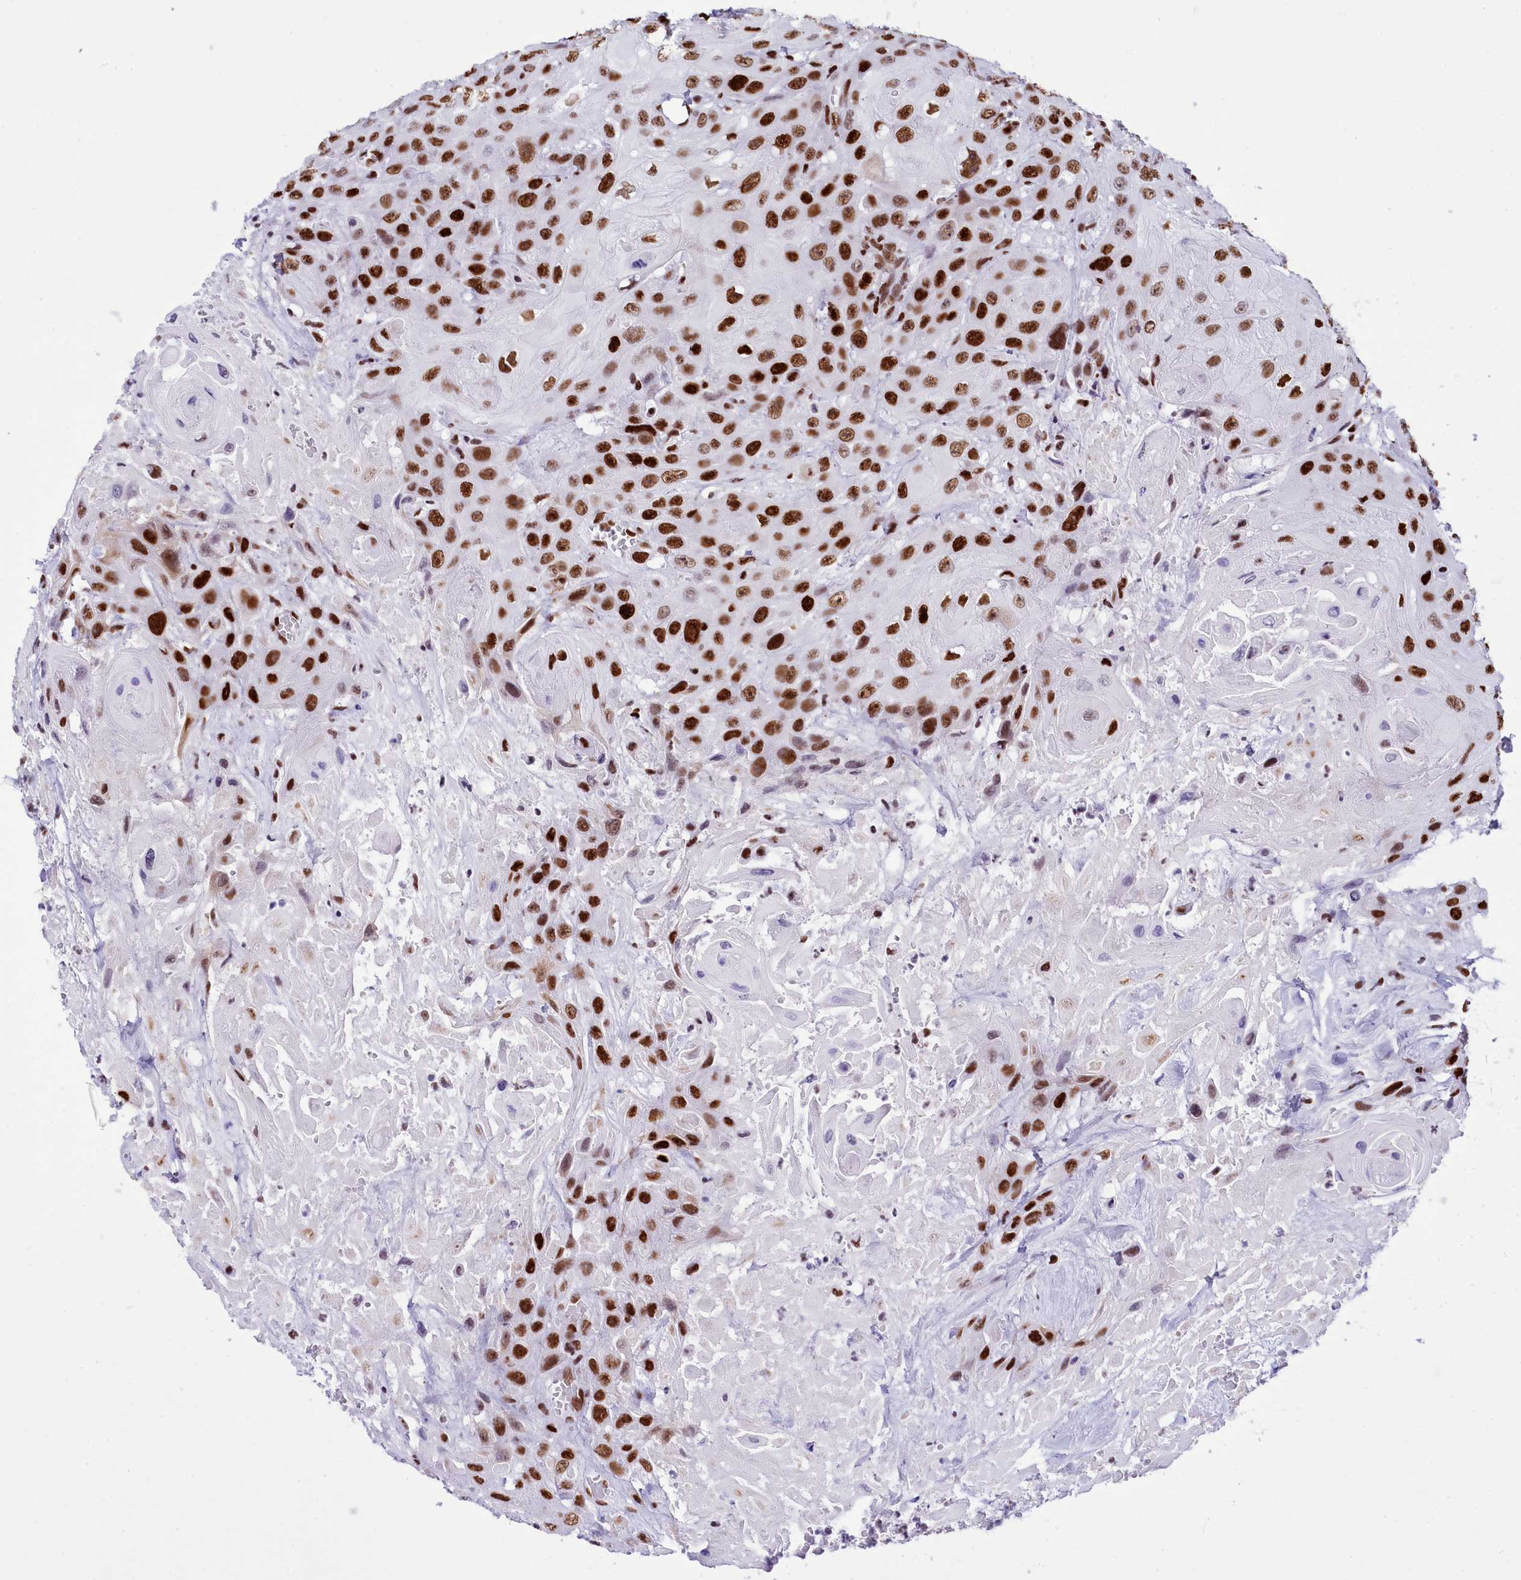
{"staining": {"intensity": "strong", "quantity": ">75%", "location": "nuclear"}, "tissue": "head and neck cancer", "cell_type": "Tumor cells", "image_type": "cancer", "snomed": [{"axis": "morphology", "description": "Squamous cell carcinoma, NOS"}, {"axis": "topography", "description": "Head-Neck"}], "caption": "This photomicrograph displays head and neck cancer stained with immunohistochemistry to label a protein in brown. The nuclear of tumor cells show strong positivity for the protein. Nuclei are counter-stained blue.", "gene": "RALY", "patient": {"sex": "male", "age": 81}}